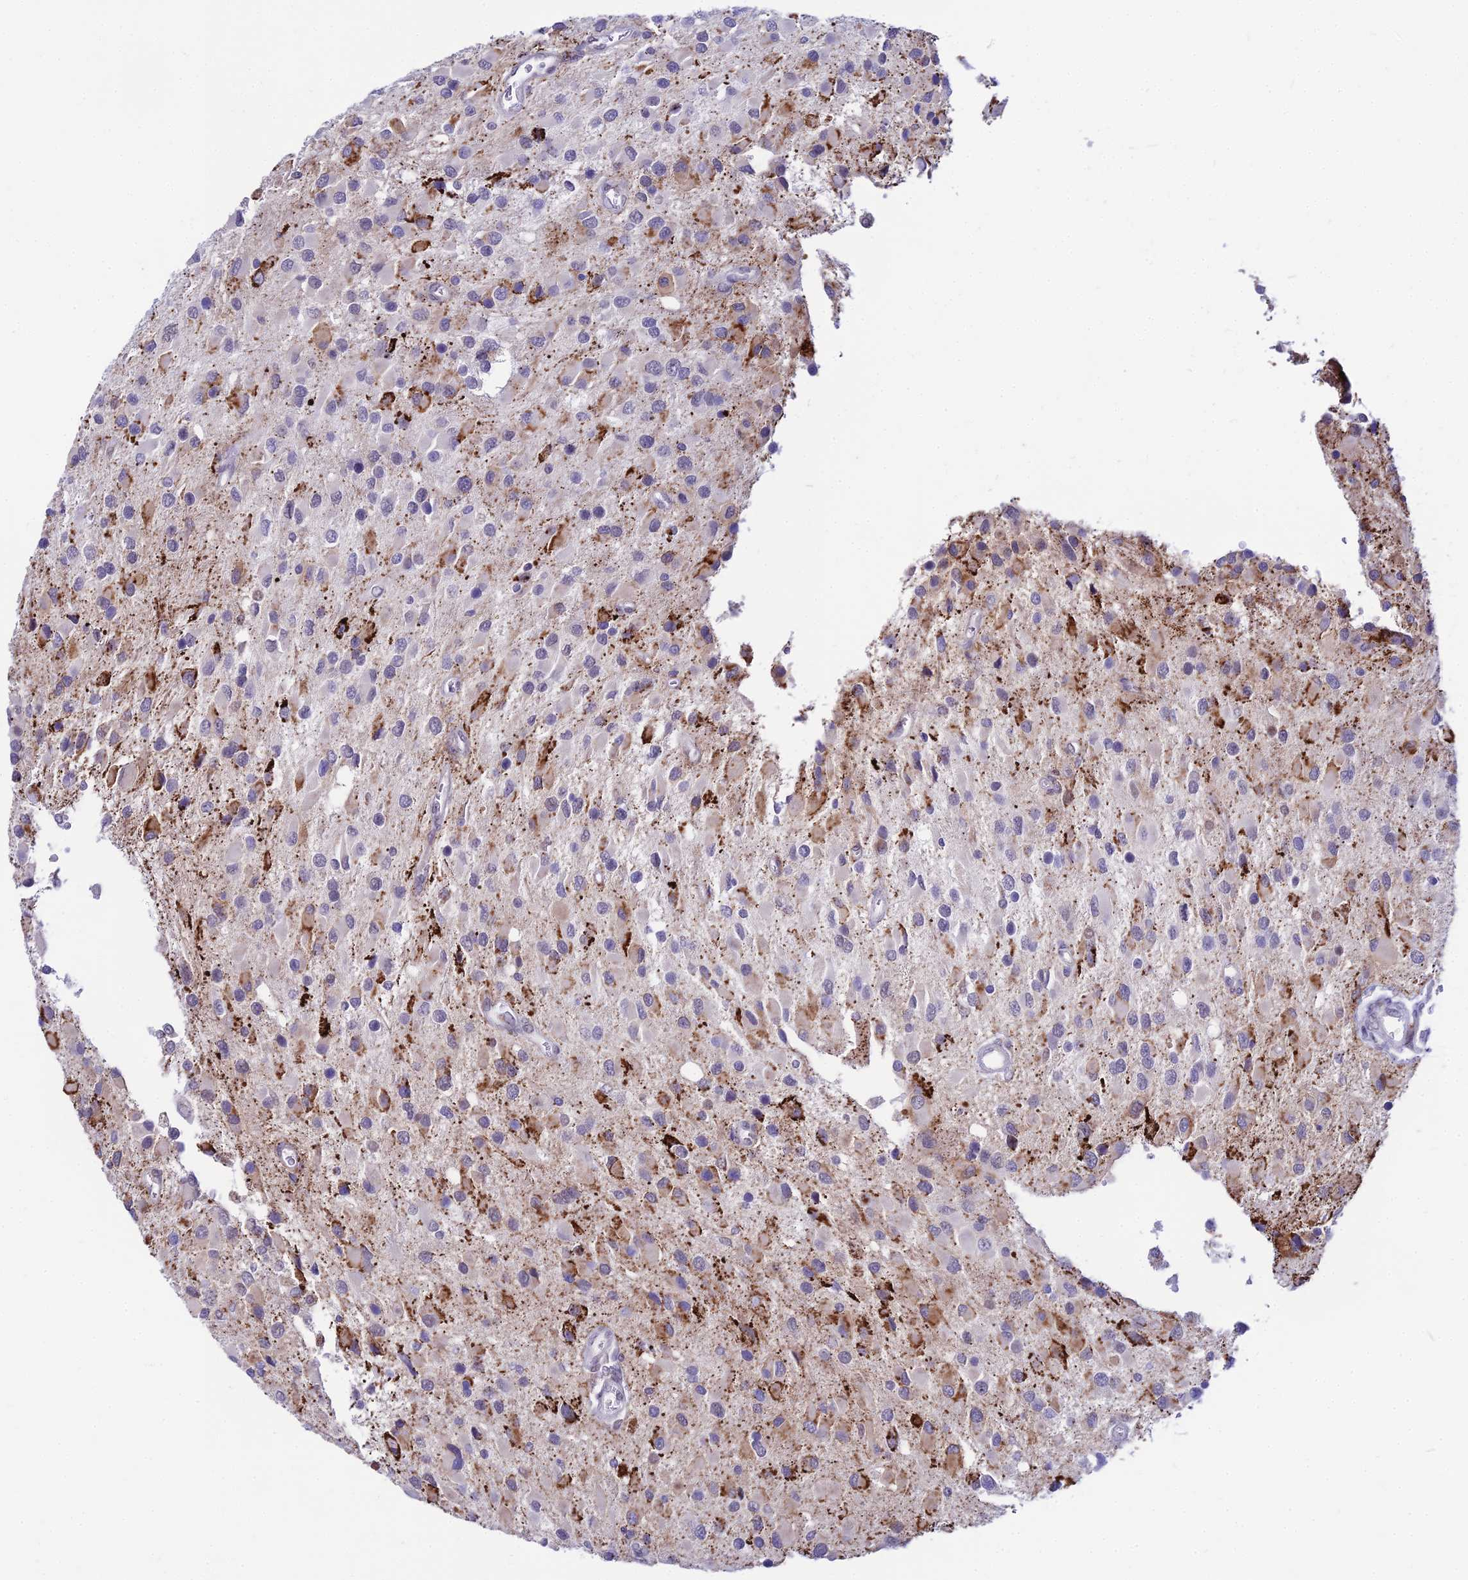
{"staining": {"intensity": "strong", "quantity": "25%-75%", "location": "cytoplasmic/membranous"}, "tissue": "glioma", "cell_type": "Tumor cells", "image_type": "cancer", "snomed": [{"axis": "morphology", "description": "Glioma, malignant, High grade"}, {"axis": "topography", "description": "Brain"}], "caption": "Brown immunohistochemical staining in human high-grade glioma (malignant) shows strong cytoplasmic/membranous staining in approximately 25%-75% of tumor cells. (Stains: DAB (3,3'-diaminobenzidine) in brown, nuclei in blue, Microscopy: brightfield microscopy at high magnification).", "gene": "C6orf163", "patient": {"sex": "male", "age": 53}}